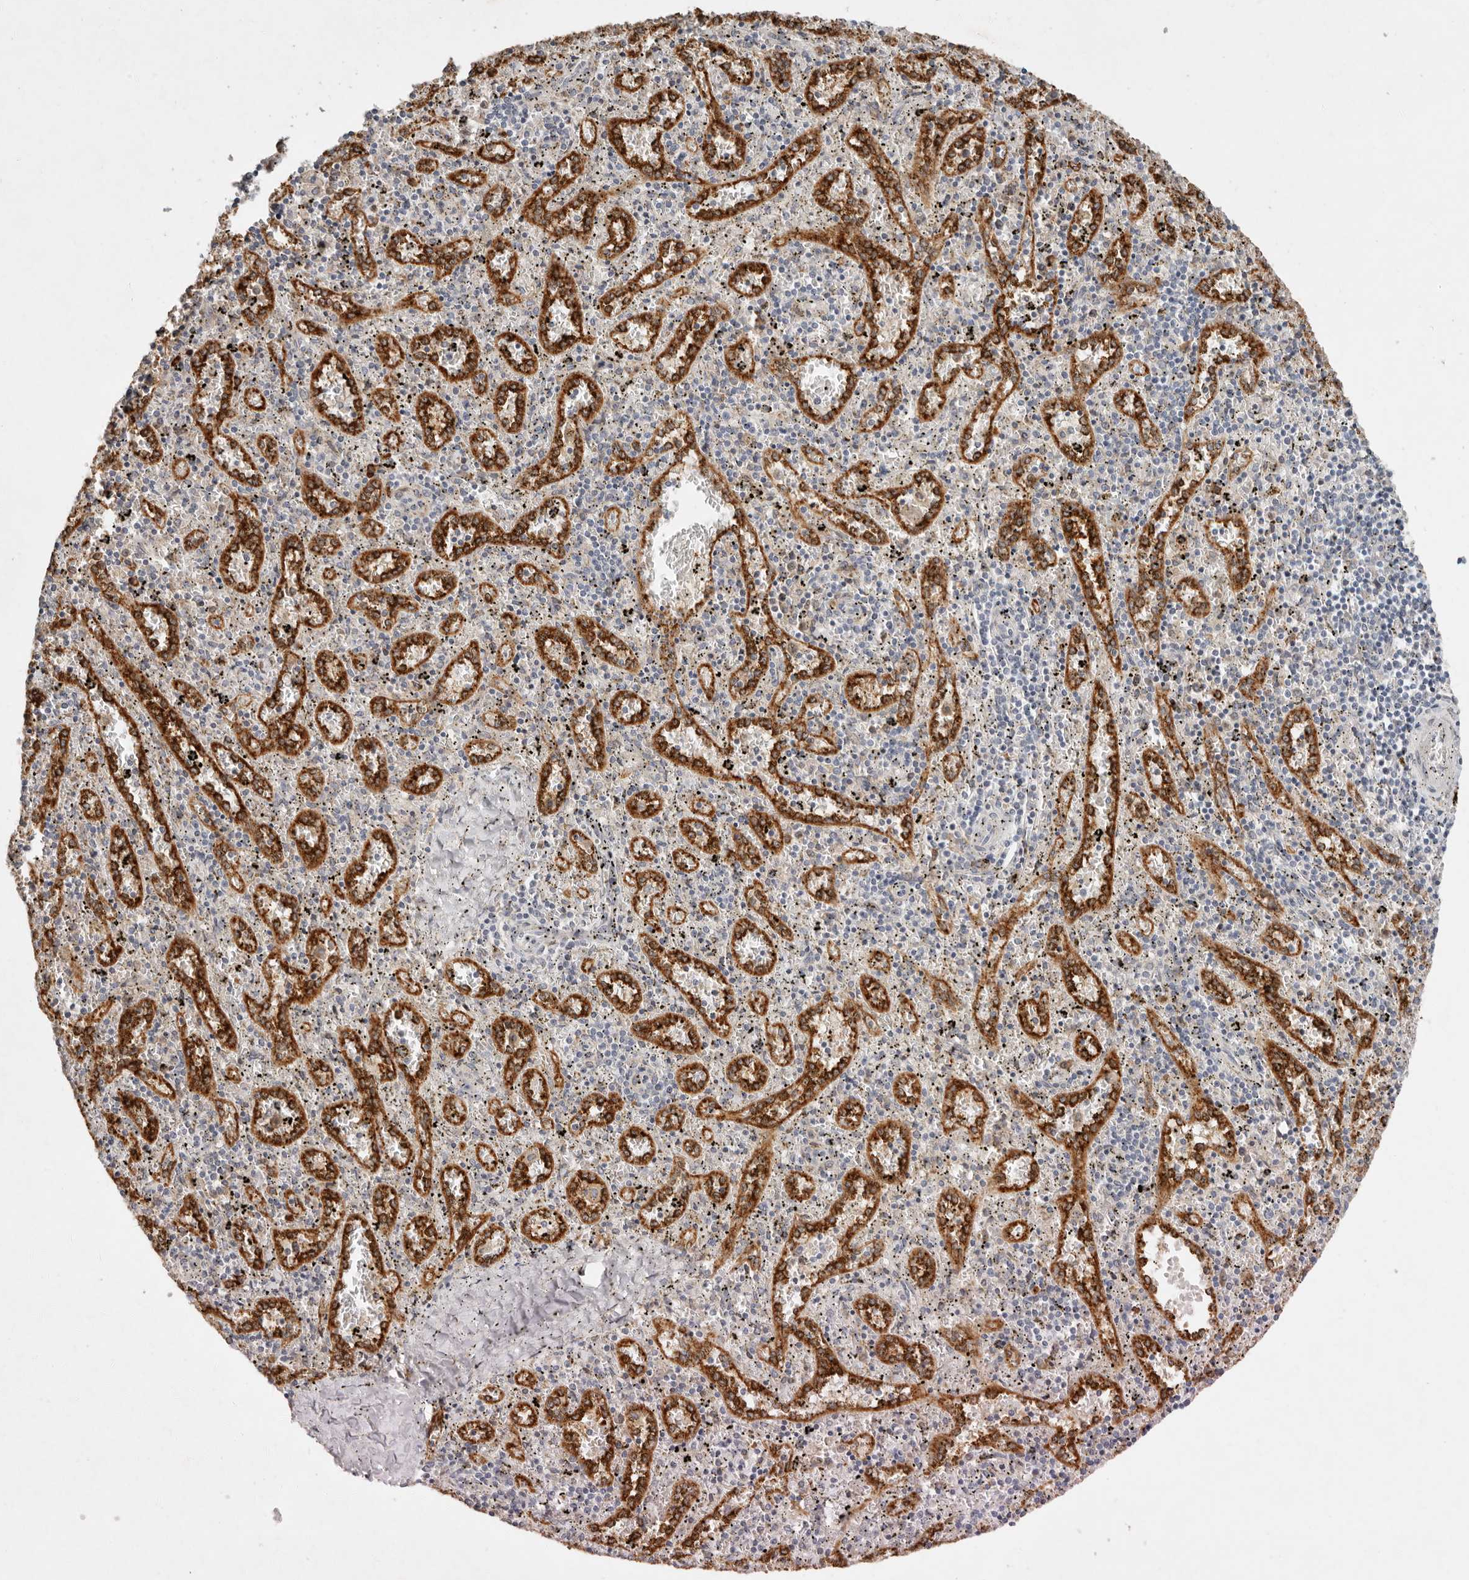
{"staining": {"intensity": "moderate", "quantity": "25%-75%", "location": "cytoplasmic/membranous"}, "tissue": "spleen", "cell_type": "Cells in red pulp", "image_type": "normal", "snomed": [{"axis": "morphology", "description": "Normal tissue, NOS"}, {"axis": "topography", "description": "Spleen"}], "caption": "The immunohistochemical stain highlights moderate cytoplasmic/membranous staining in cells in red pulp of benign spleen.", "gene": "ARHGEF10L", "patient": {"sex": "male", "age": 11}}